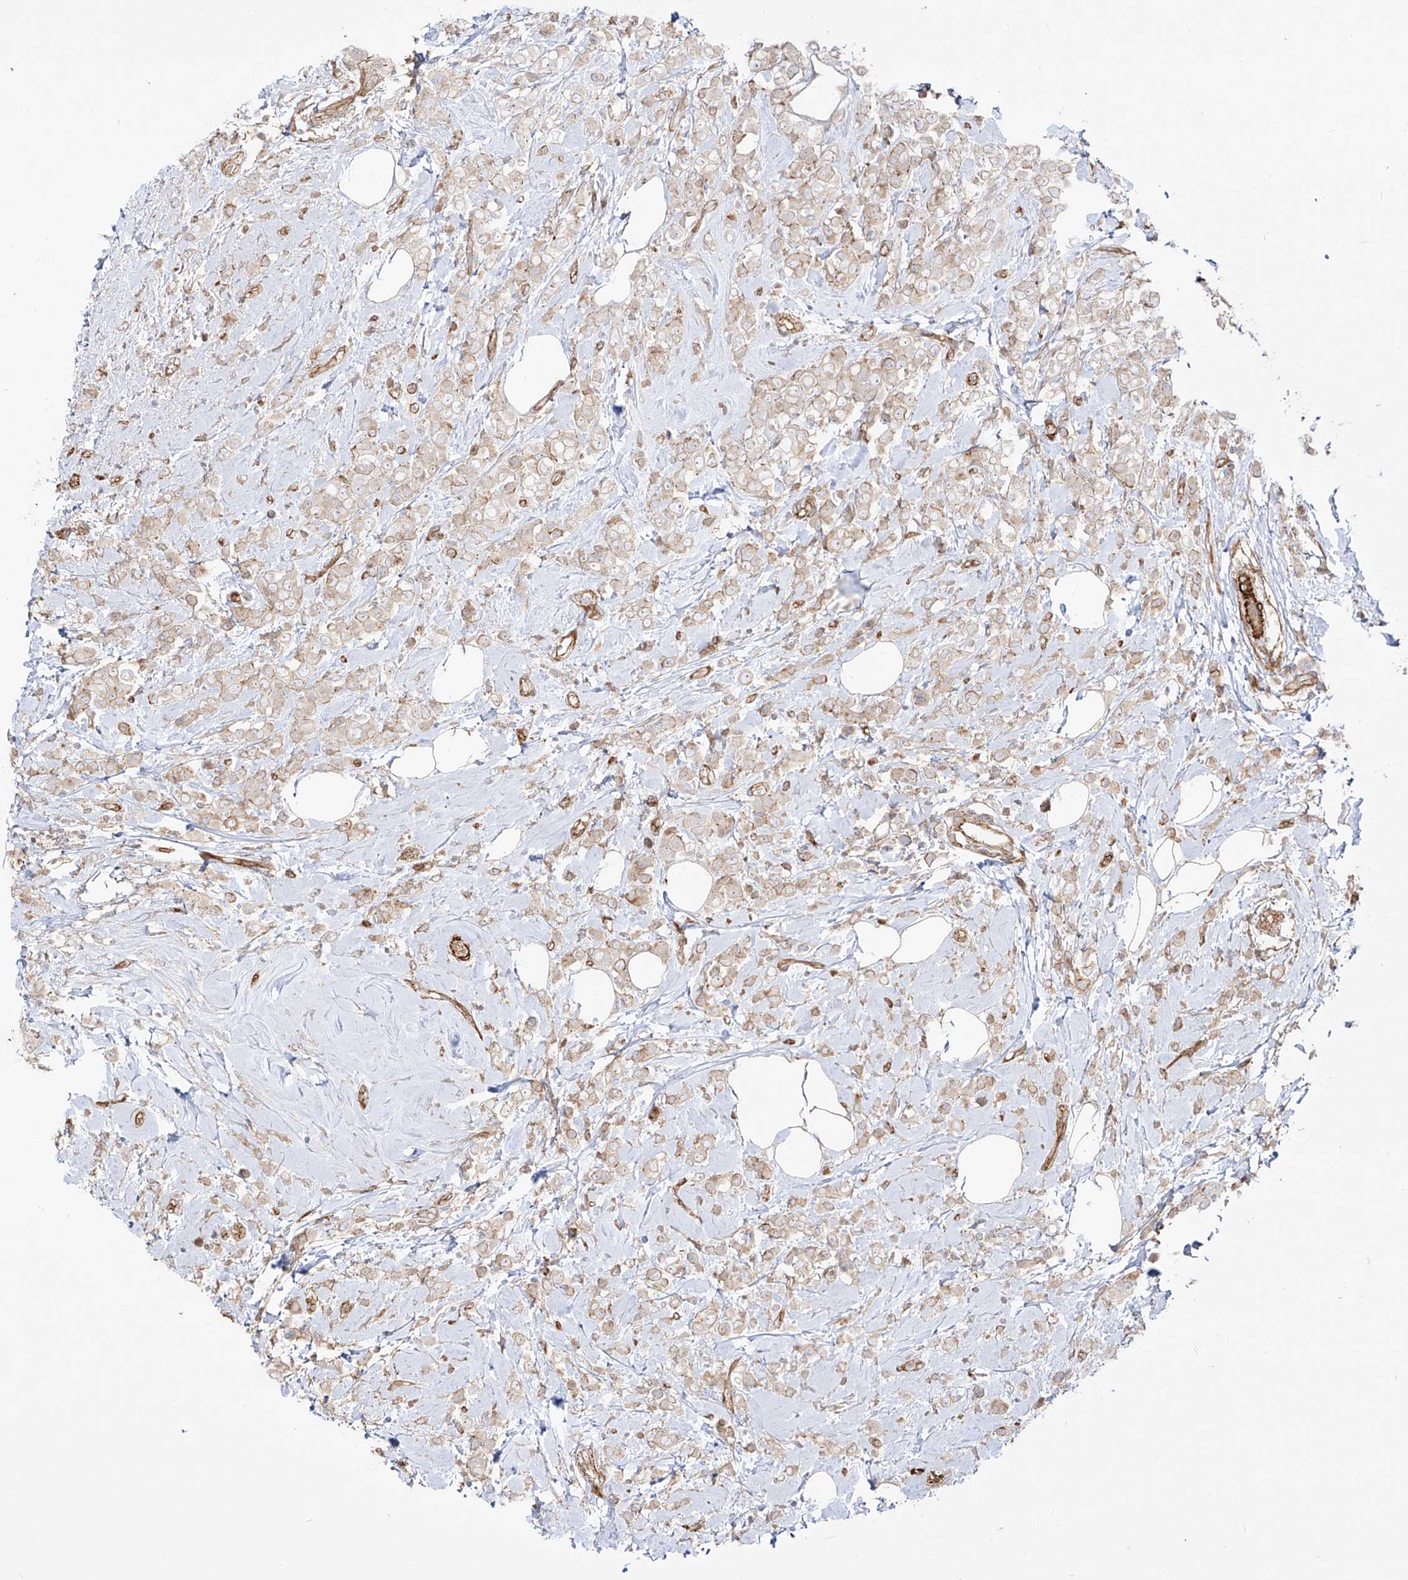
{"staining": {"intensity": "weak", "quantity": "<25%", "location": "cytoplasmic/membranous"}, "tissue": "breast cancer", "cell_type": "Tumor cells", "image_type": "cancer", "snomed": [{"axis": "morphology", "description": "Lobular carcinoma"}, {"axis": "topography", "description": "Breast"}], "caption": "There is no significant positivity in tumor cells of breast cancer.", "gene": "ZNF180", "patient": {"sex": "female", "age": 47}}